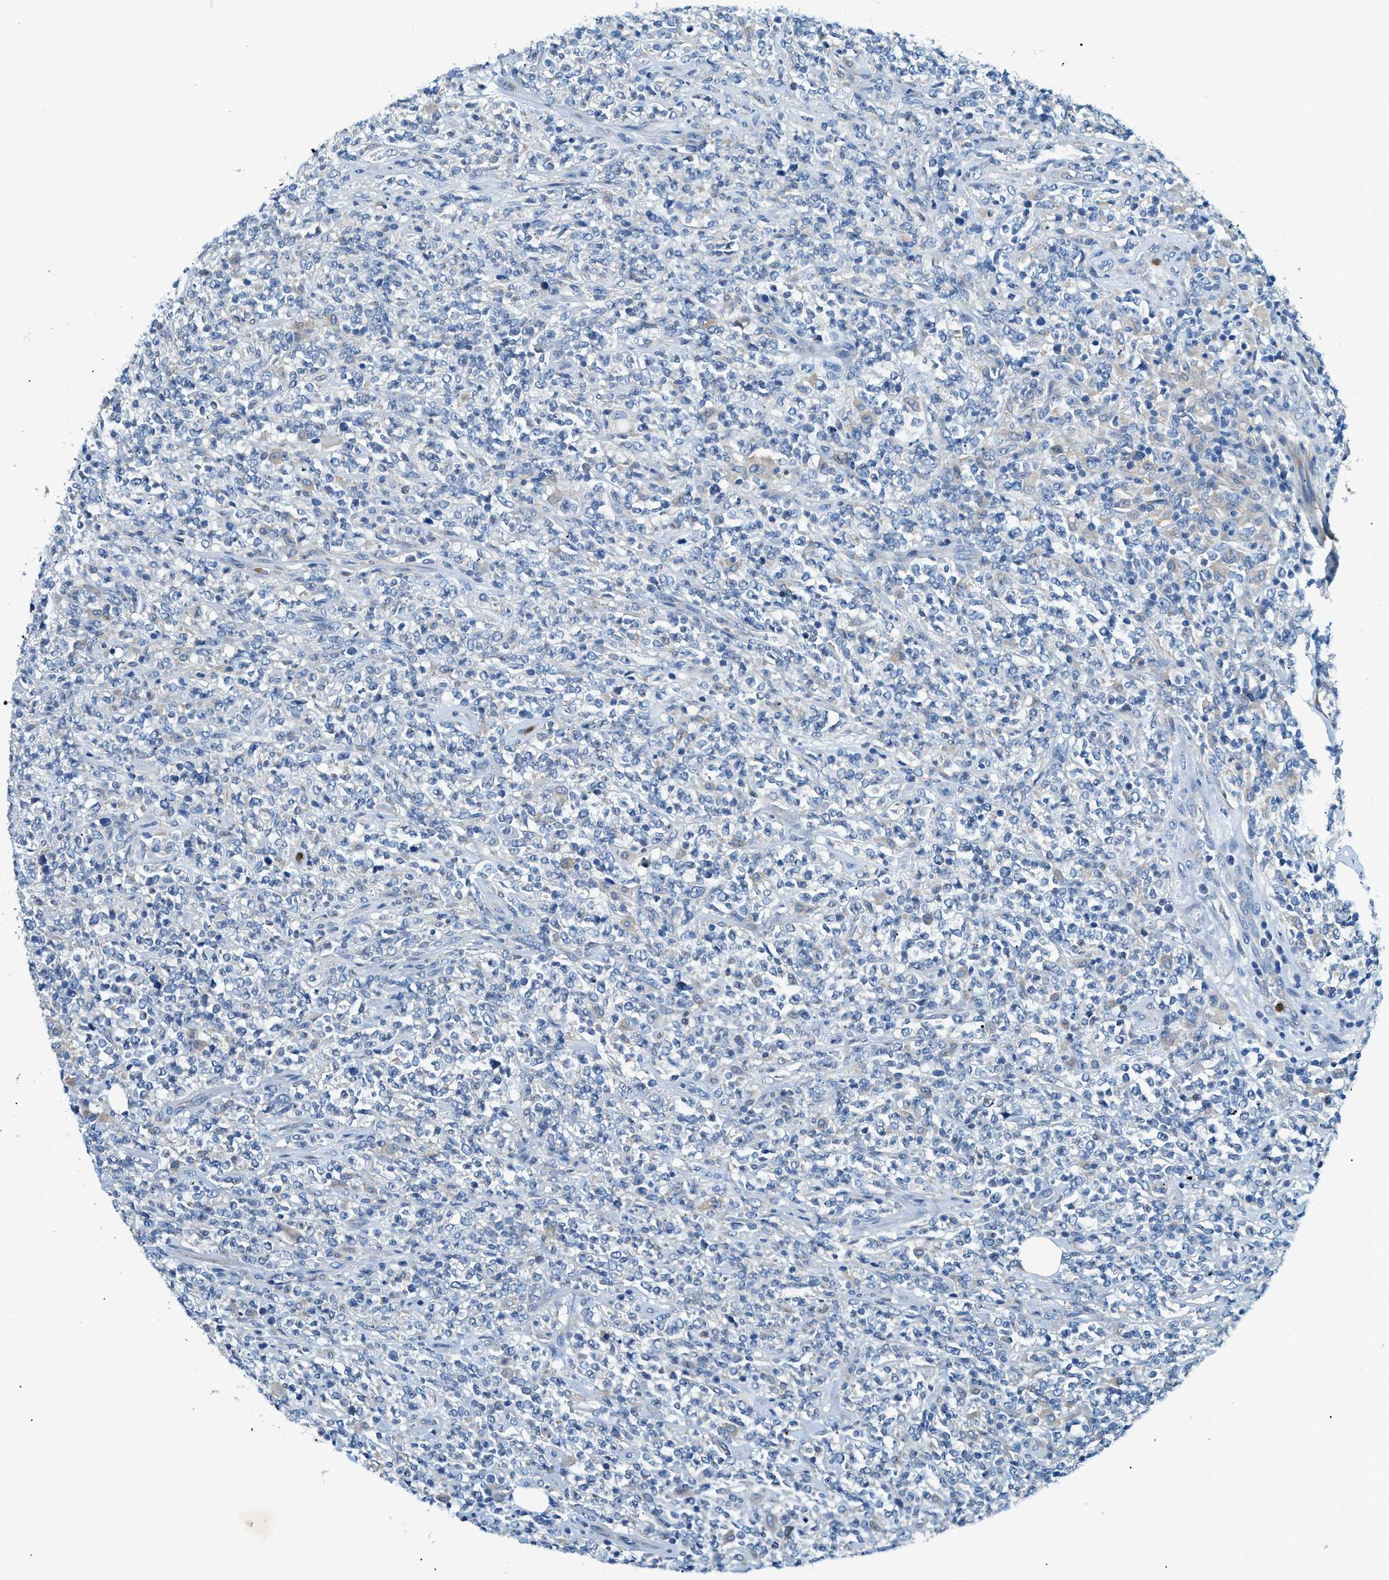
{"staining": {"intensity": "negative", "quantity": "none", "location": "none"}, "tissue": "lymphoma", "cell_type": "Tumor cells", "image_type": "cancer", "snomed": [{"axis": "morphology", "description": "Malignant lymphoma, non-Hodgkin's type, High grade"}, {"axis": "topography", "description": "Soft tissue"}], "caption": "DAB immunohistochemical staining of human lymphoma displays no significant staining in tumor cells.", "gene": "ZDHHC13", "patient": {"sex": "male", "age": 18}}